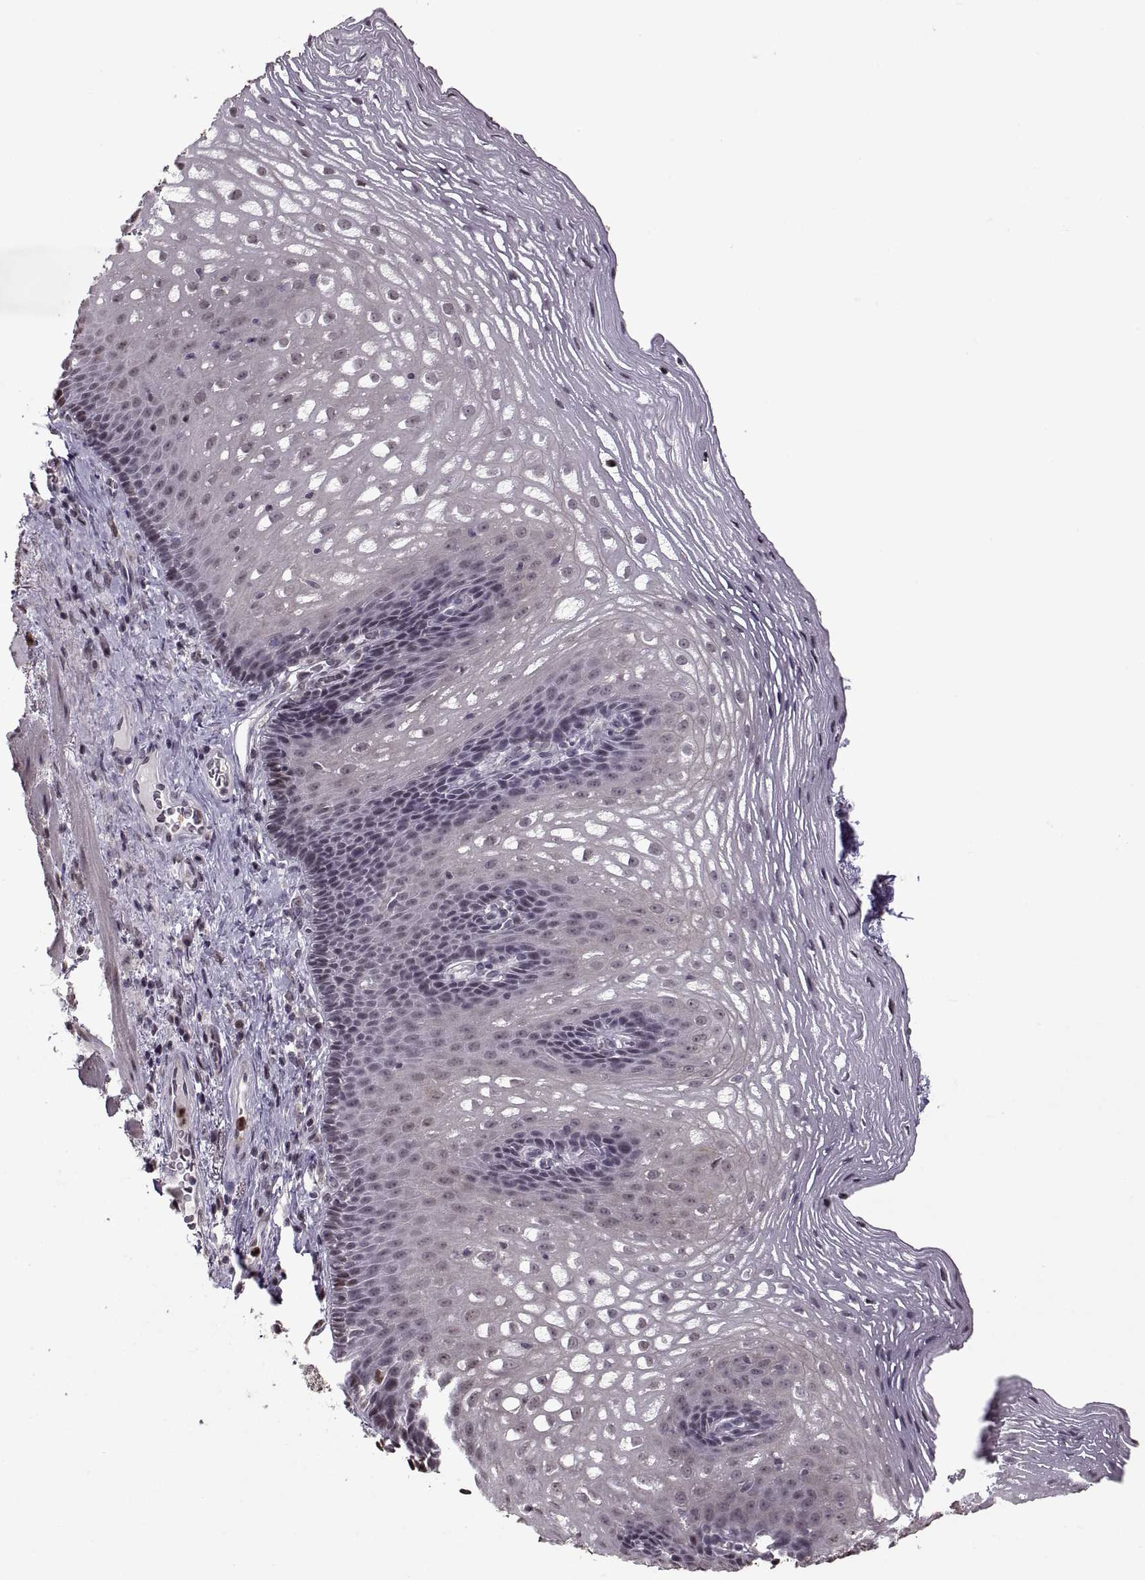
{"staining": {"intensity": "negative", "quantity": "none", "location": "none"}, "tissue": "esophagus", "cell_type": "Squamous epithelial cells", "image_type": "normal", "snomed": [{"axis": "morphology", "description": "Normal tissue, NOS"}, {"axis": "topography", "description": "Esophagus"}], "caption": "Histopathology image shows no significant protein staining in squamous epithelial cells of unremarkable esophagus. (IHC, brightfield microscopy, high magnification).", "gene": "PALS1", "patient": {"sex": "male", "age": 76}}